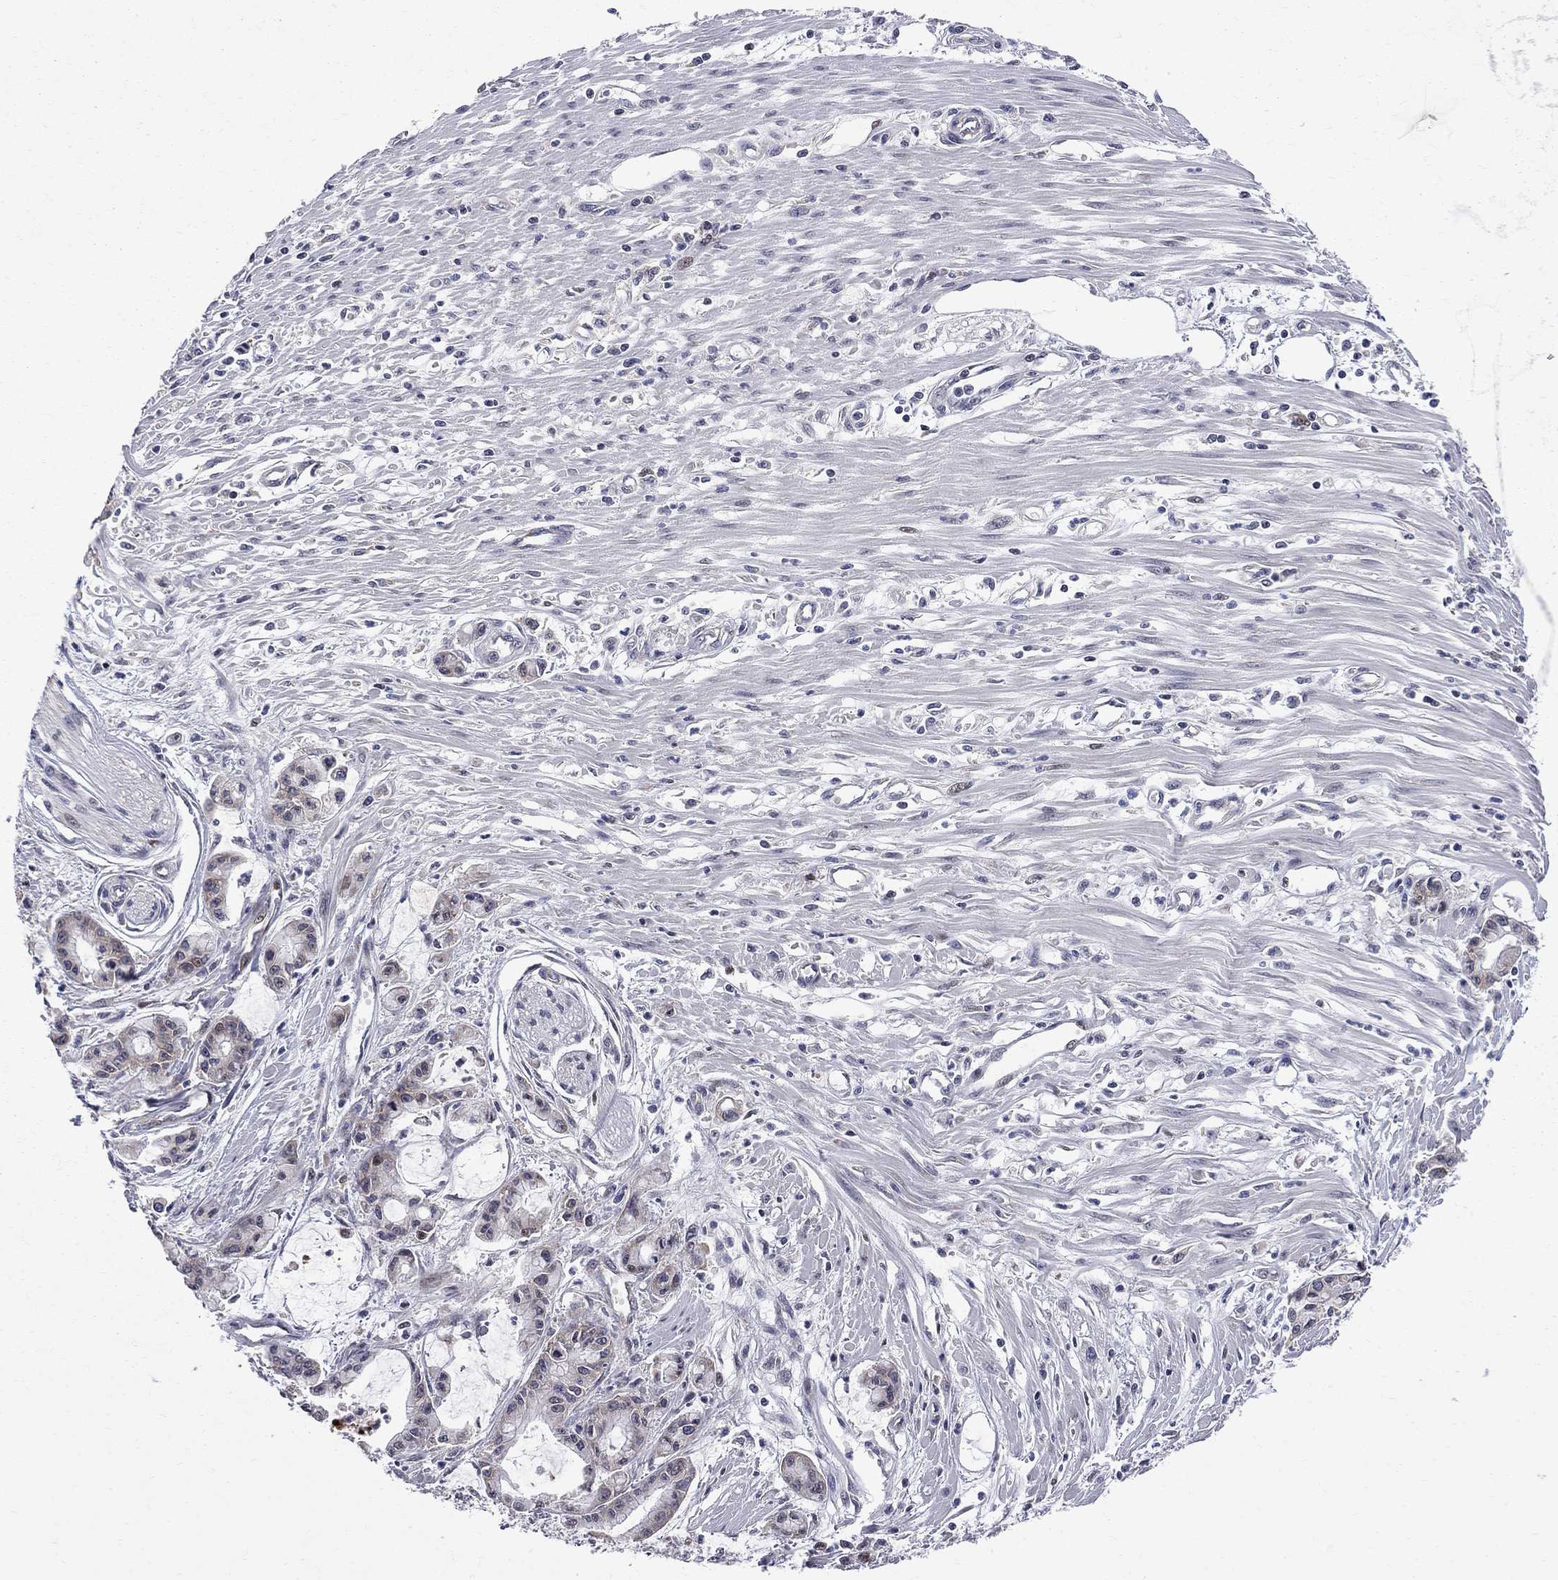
{"staining": {"intensity": "negative", "quantity": "none", "location": "none"}, "tissue": "pancreatic cancer", "cell_type": "Tumor cells", "image_type": "cancer", "snomed": [{"axis": "morphology", "description": "Adenocarcinoma, NOS"}, {"axis": "topography", "description": "Pancreas"}], "caption": "The immunohistochemistry (IHC) image has no significant expression in tumor cells of pancreatic adenocarcinoma tissue.", "gene": "CNOT11", "patient": {"sex": "male", "age": 48}}